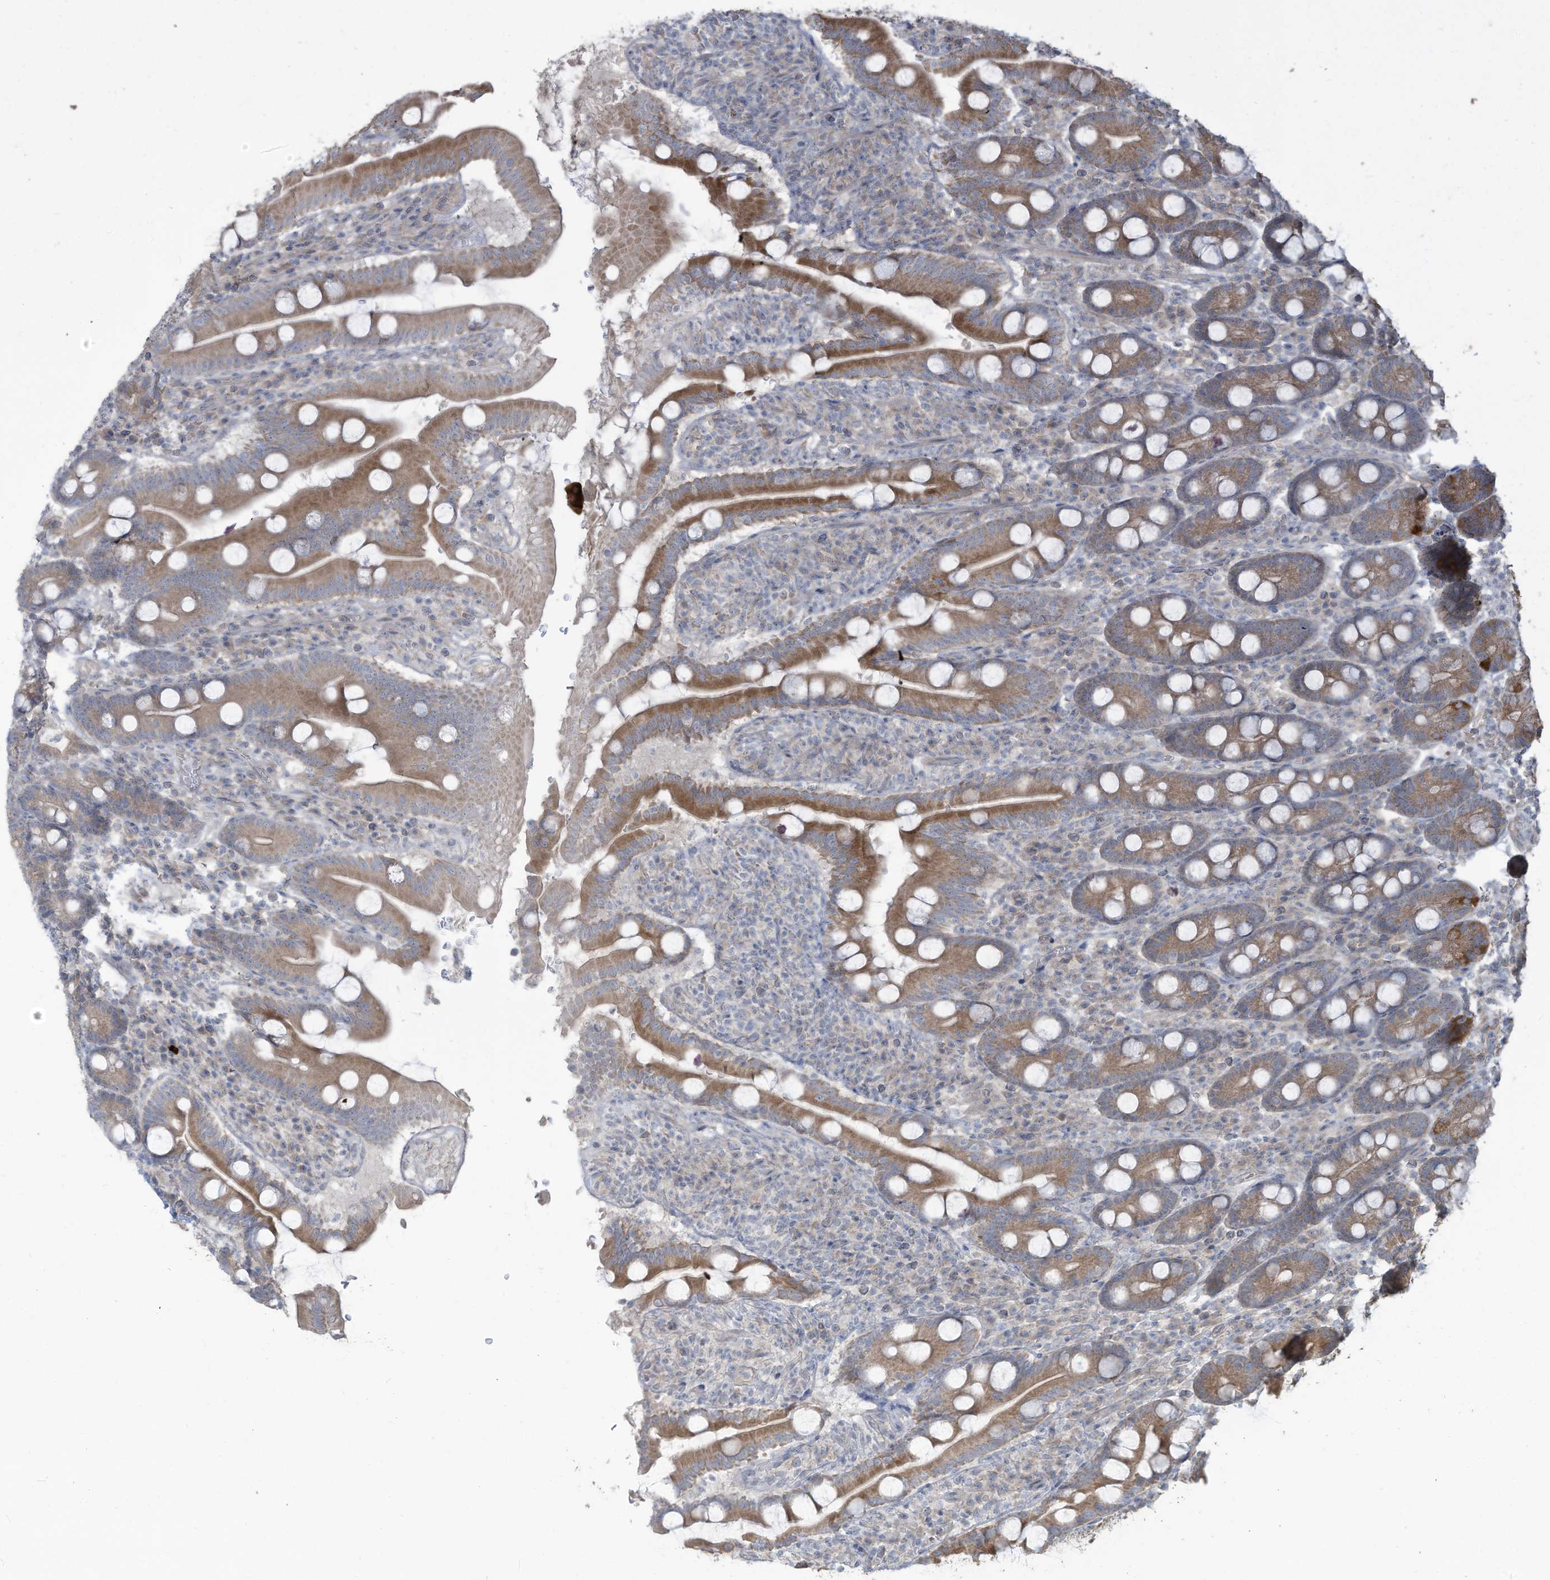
{"staining": {"intensity": "moderate", "quantity": ">75%", "location": "cytoplasmic/membranous"}, "tissue": "duodenum", "cell_type": "Glandular cells", "image_type": "normal", "snomed": [{"axis": "morphology", "description": "Normal tissue, NOS"}, {"axis": "topography", "description": "Duodenum"}], "caption": "IHC histopathology image of benign human duodenum stained for a protein (brown), which reveals medium levels of moderate cytoplasmic/membranous staining in about >75% of glandular cells.", "gene": "MAGIX", "patient": {"sex": "male", "age": 35}}